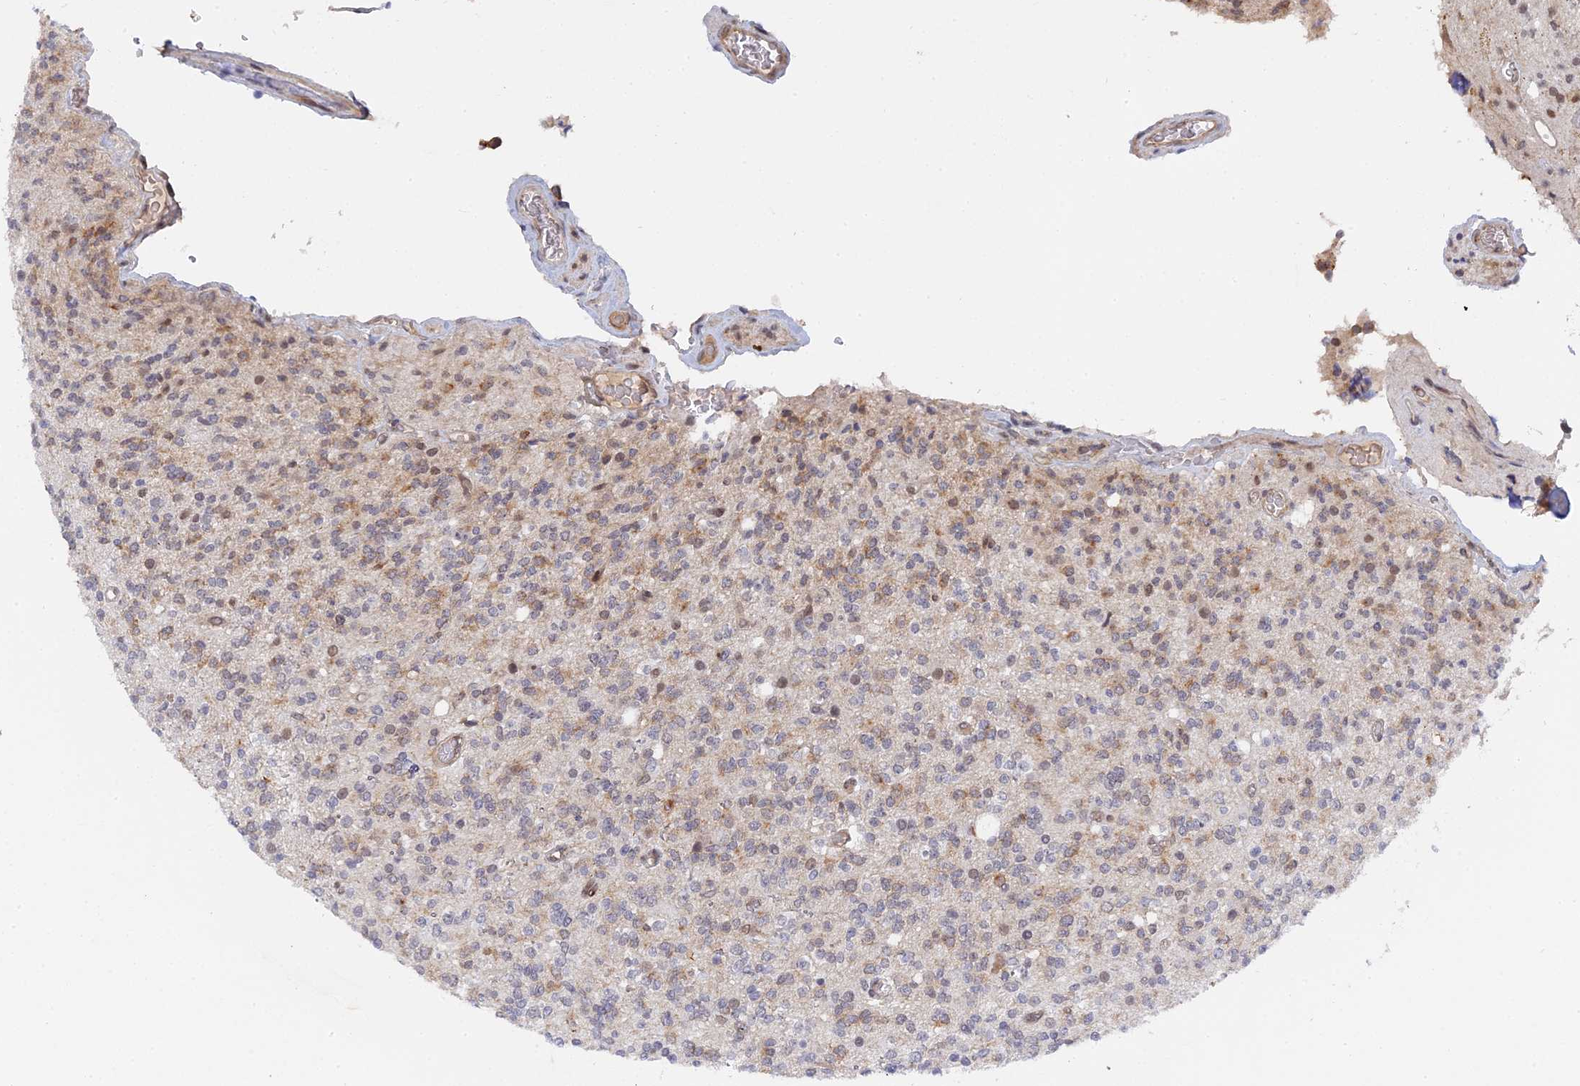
{"staining": {"intensity": "weak", "quantity": "25%-75%", "location": "cytoplasmic/membranous"}, "tissue": "glioma", "cell_type": "Tumor cells", "image_type": "cancer", "snomed": [{"axis": "morphology", "description": "Glioma, malignant, High grade"}, {"axis": "topography", "description": "Brain"}], "caption": "High-power microscopy captured an immunohistochemistry image of malignant glioma (high-grade), revealing weak cytoplasmic/membranous staining in approximately 25%-75% of tumor cells.", "gene": "CCDC85A", "patient": {"sex": "male", "age": 34}}